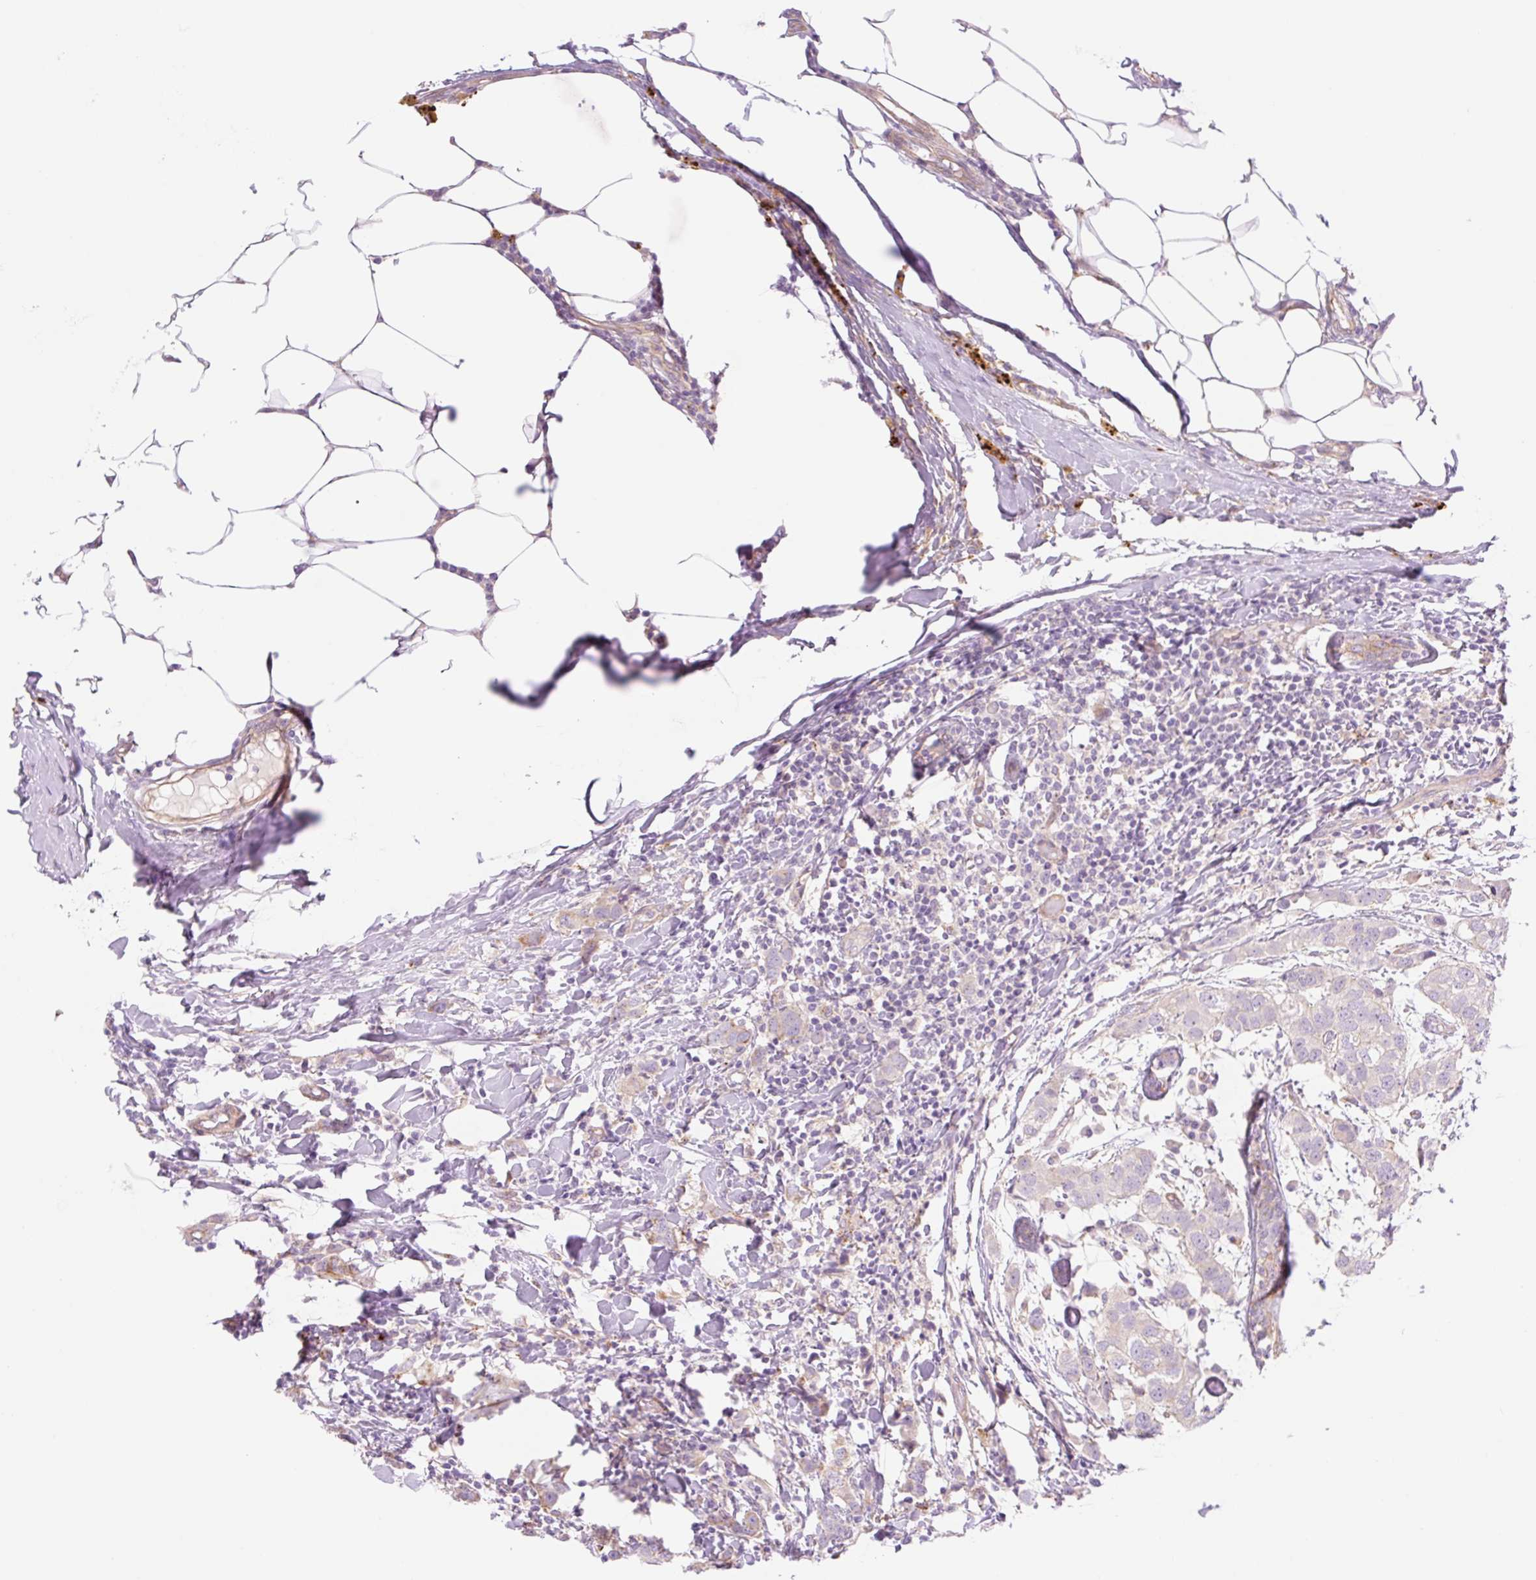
{"staining": {"intensity": "negative", "quantity": "none", "location": "none"}, "tissue": "breast cancer", "cell_type": "Tumor cells", "image_type": "cancer", "snomed": [{"axis": "morphology", "description": "Duct carcinoma"}, {"axis": "topography", "description": "Breast"}], "caption": "Micrograph shows no significant protein staining in tumor cells of breast cancer (invasive ductal carcinoma).", "gene": "NLRP5", "patient": {"sex": "female", "age": 50}}